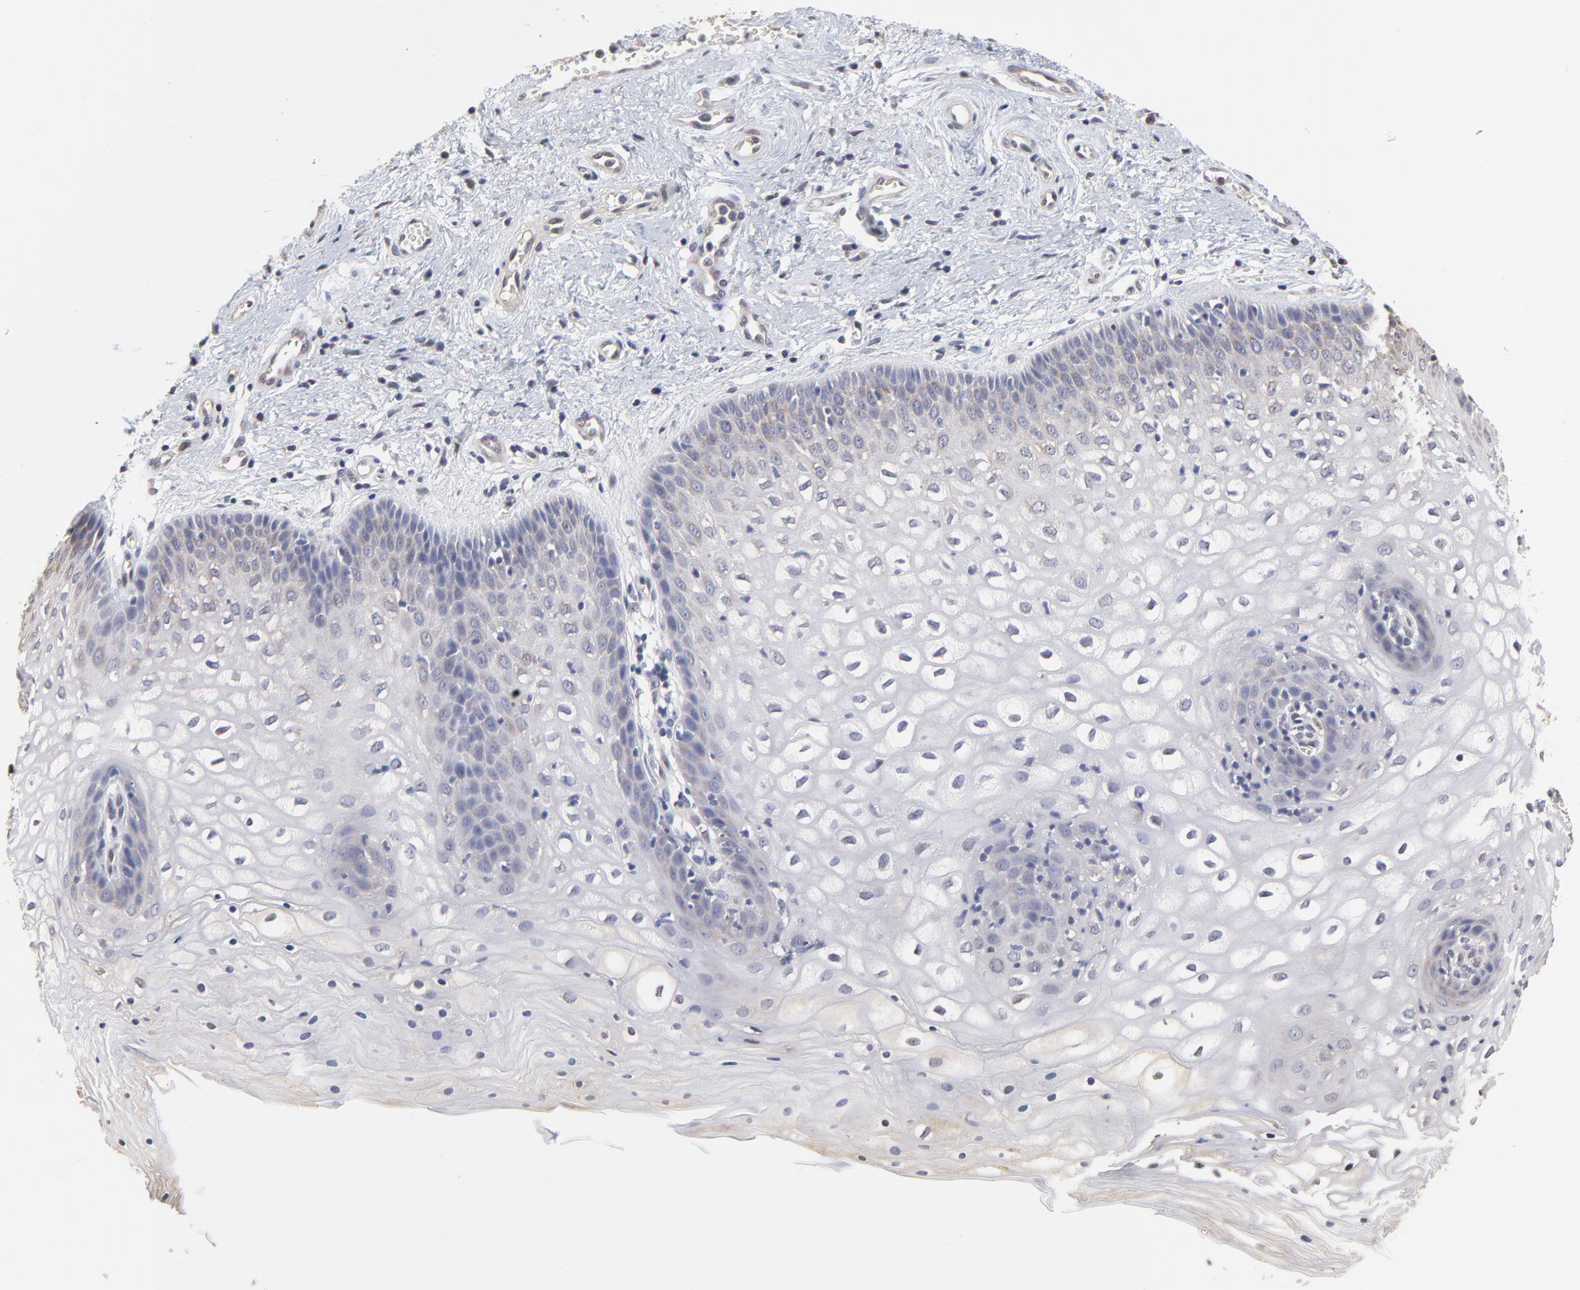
{"staining": {"intensity": "weak", "quantity": "<25%", "location": "cytoplasmic/membranous"}, "tissue": "vagina", "cell_type": "Squamous epithelial cells", "image_type": "normal", "snomed": [{"axis": "morphology", "description": "Normal tissue, NOS"}, {"axis": "topography", "description": "Vagina"}], "caption": "IHC image of normal vagina: human vagina stained with DAB displays no significant protein staining in squamous epithelial cells. The staining is performed using DAB (3,3'-diaminobenzidine) brown chromogen with nuclei counter-stained in using hematoxylin.", "gene": "CCT2", "patient": {"sex": "female", "age": 34}}